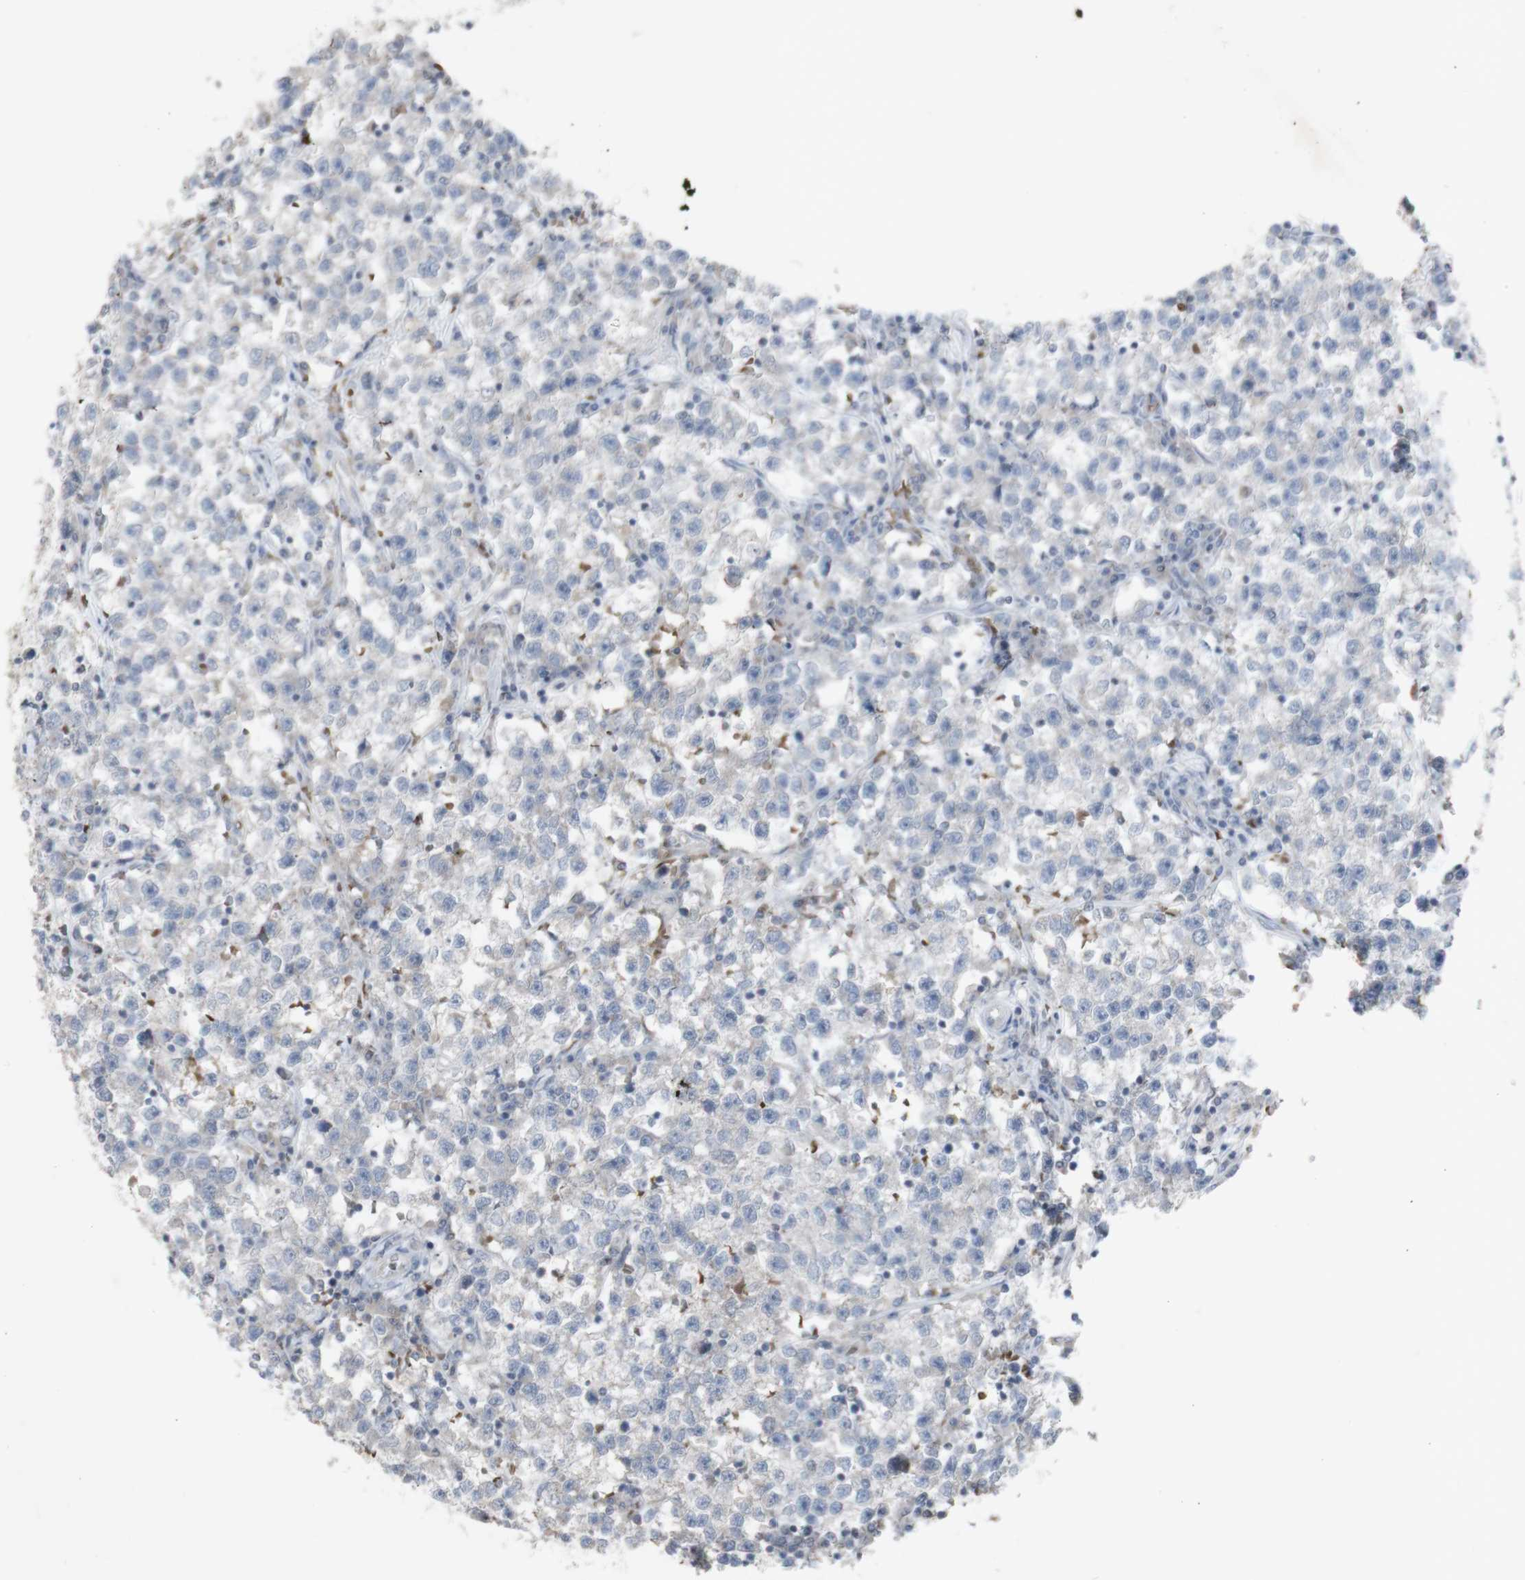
{"staining": {"intensity": "negative", "quantity": "none", "location": "none"}, "tissue": "testis cancer", "cell_type": "Tumor cells", "image_type": "cancer", "snomed": [{"axis": "morphology", "description": "Seminoma, NOS"}, {"axis": "topography", "description": "Testis"}], "caption": "The photomicrograph exhibits no significant positivity in tumor cells of testis seminoma.", "gene": "INS", "patient": {"sex": "male", "age": 22}}